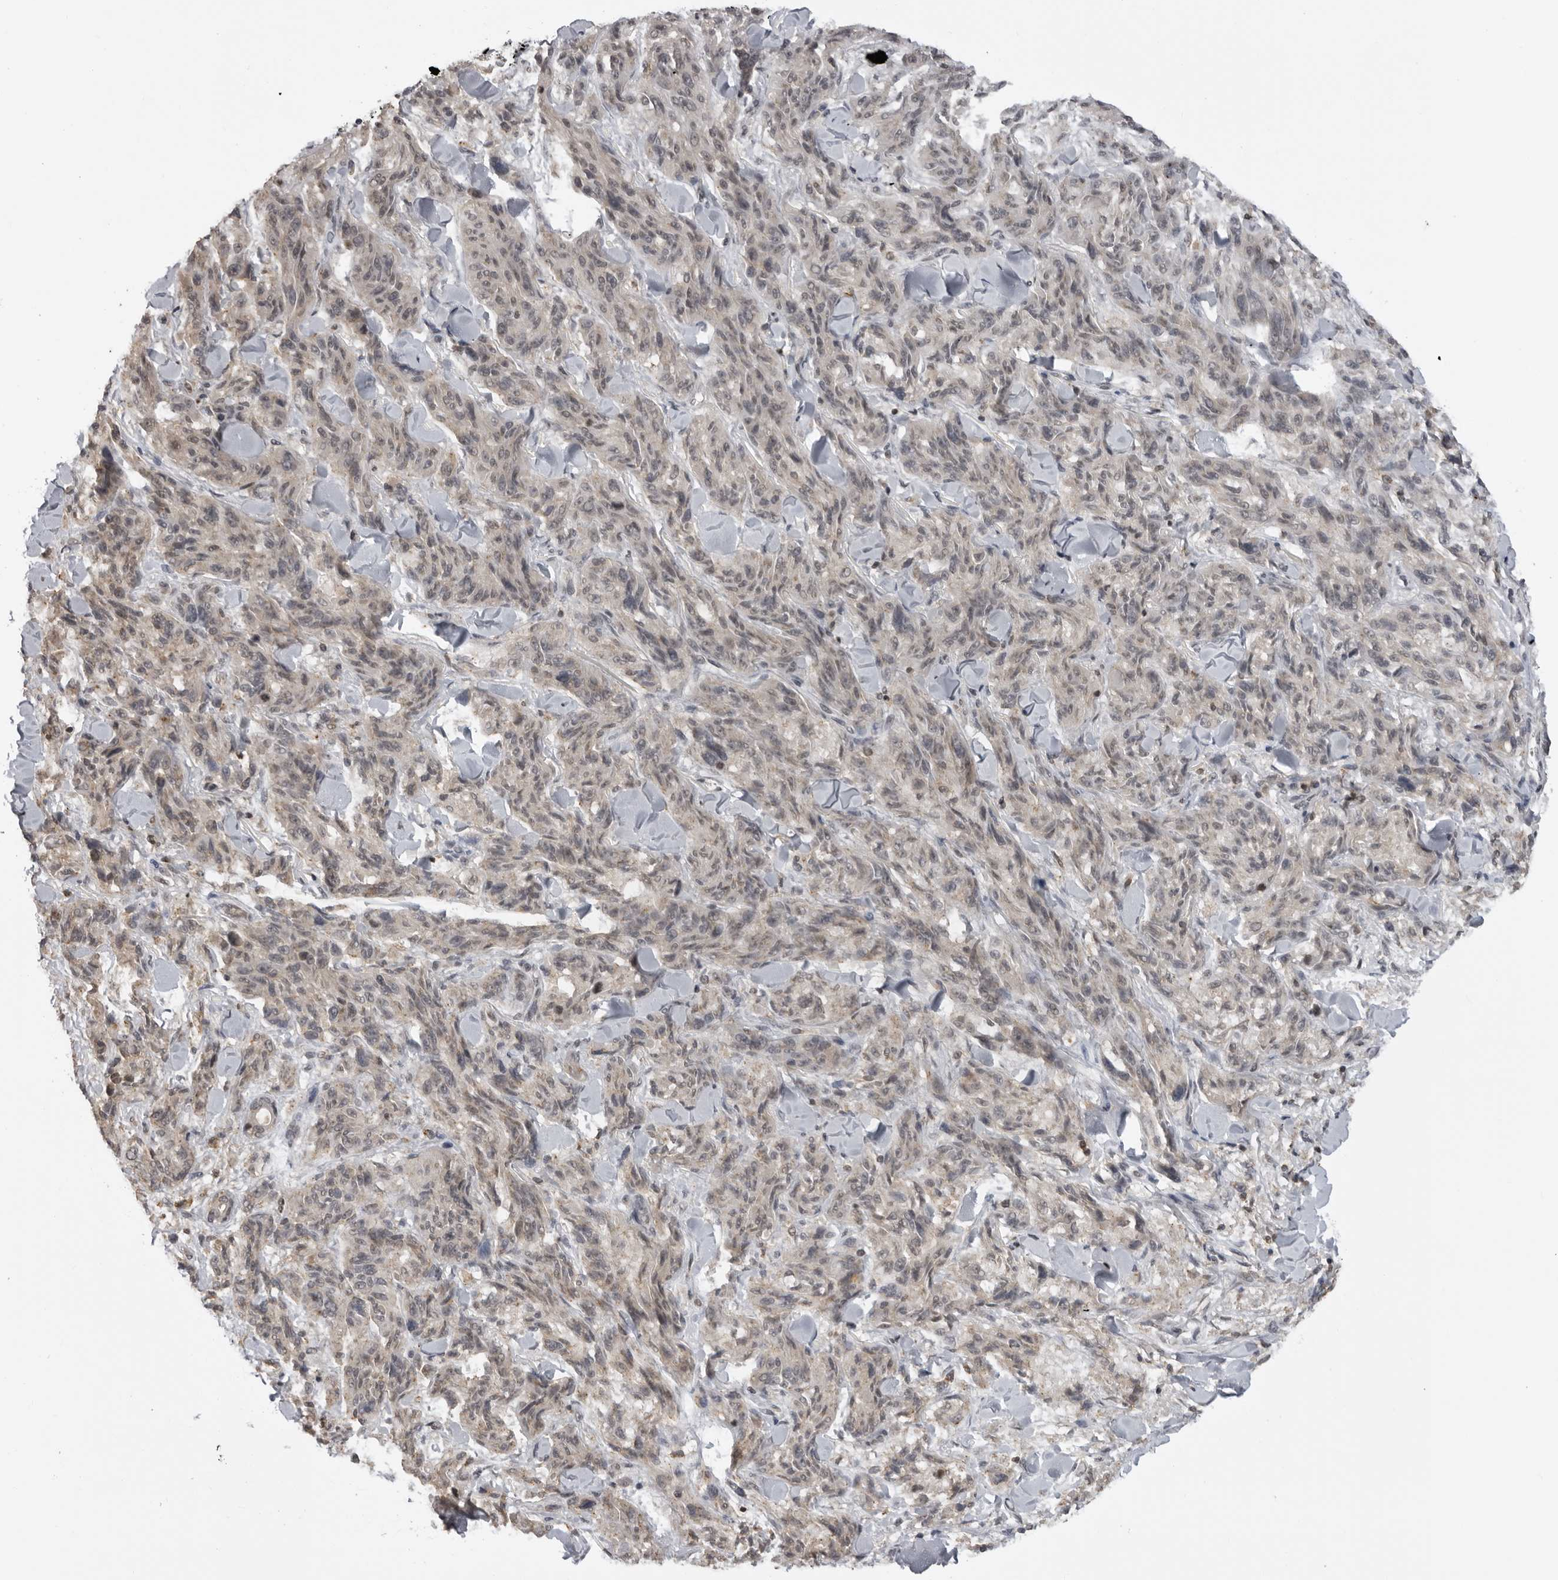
{"staining": {"intensity": "weak", "quantity": ">75%", "location": "nuclear"}, "tissue": "melanoma", "cell_type": "Tumor cells", "image_type": "cancer", "snomed": [{"axis": "morphology", "description": "Malignant melanoma, NOS"}, {"axis": "topography", "description": "Skin"}], "caption": "Immunohistochemistry photomicrograph of malignant melanoma stained for a protein (brown), which displays low levels of weak nuclear expression in approximately >75% of tumor cells.", "gene": "PDCL3", "patient": {"sex": "male", "age": 53}}